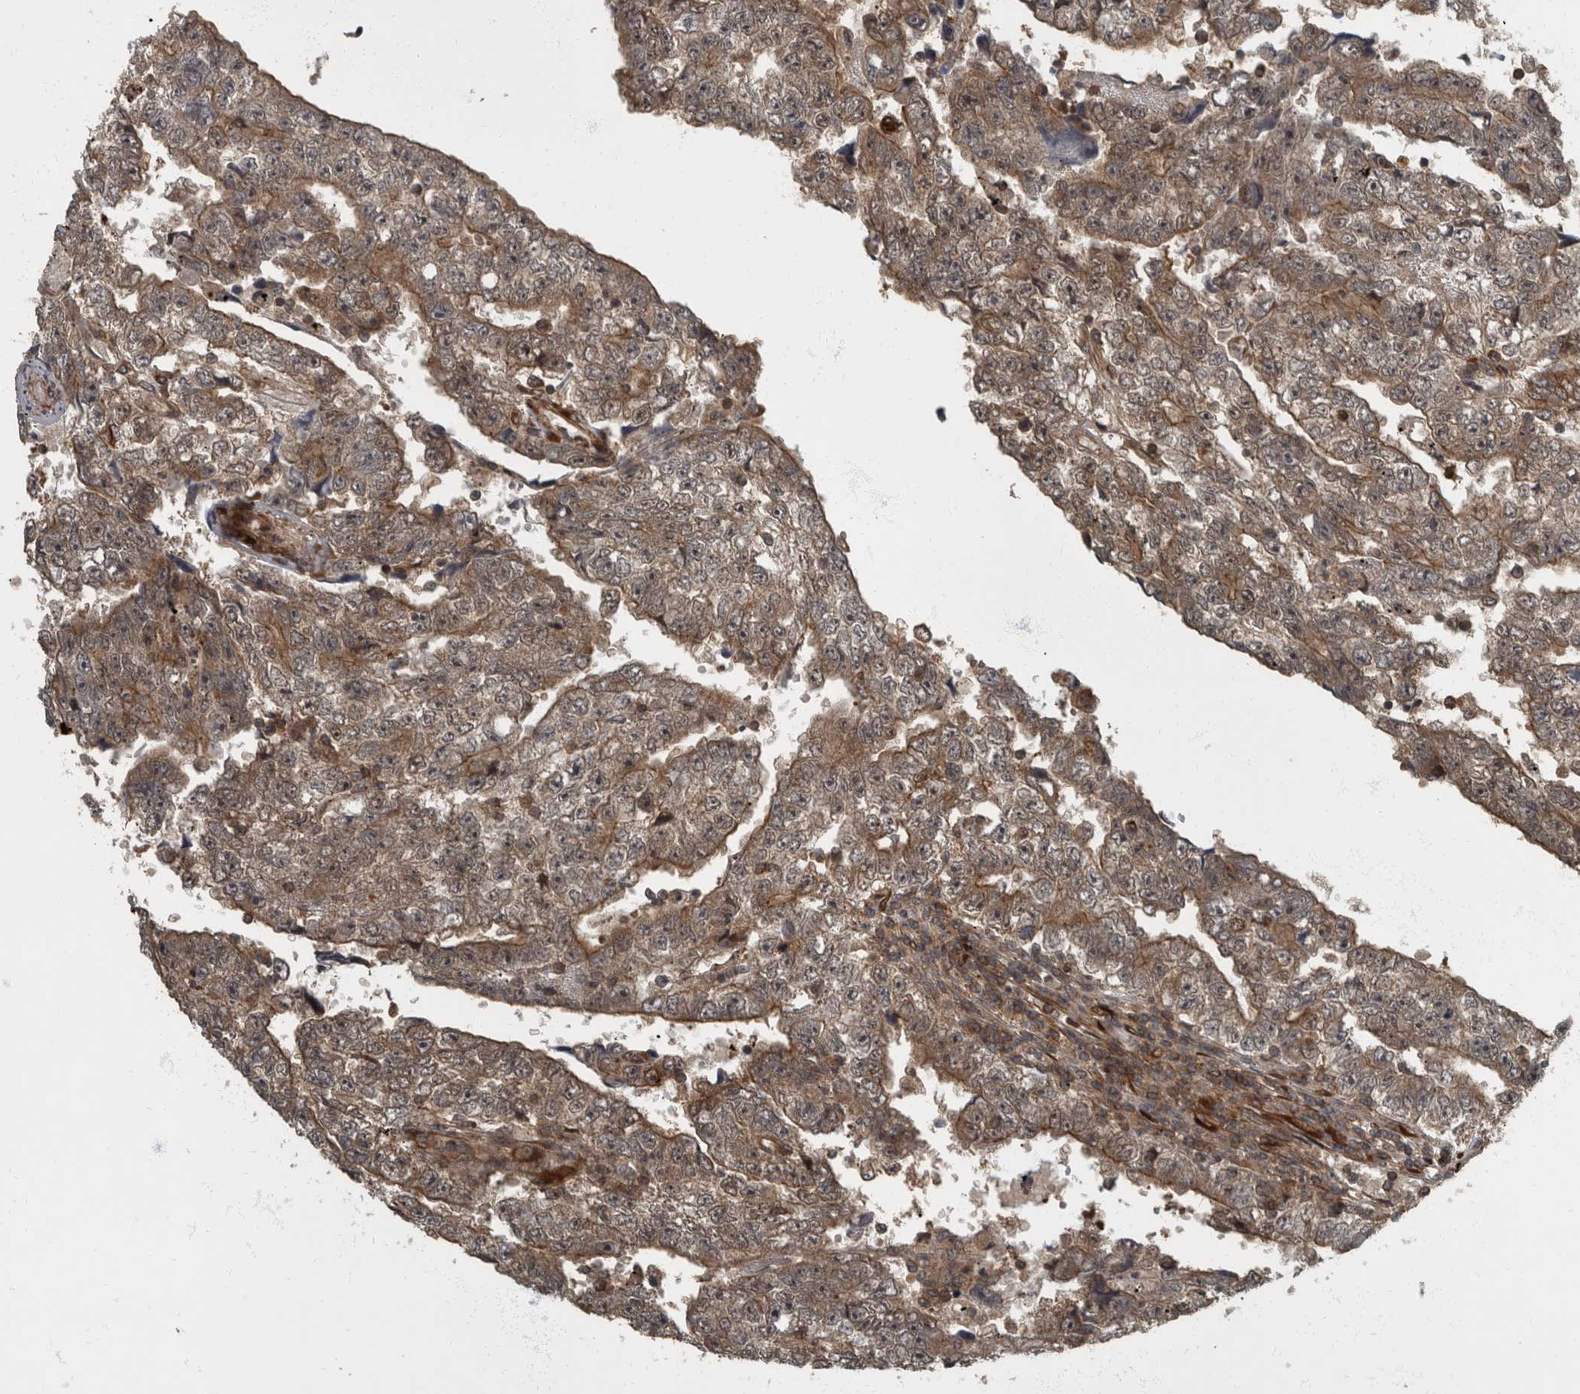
{"staining": {"intensity": "moderate", "quantity": ">75%", "location": "cytoplasmic/membranous"}, "tissue": "testis cancer", "cell_type": "Tumor cells", "image_type": "cancer", "snomed": [{"axis": "morphology", "description": "Carcinoma, Embryonal, NOS"}, {"axis": "topography", "description": "Testis"}], "caption": "A histopathology image showing moderate cytoplasmic/membranous expression in about >75% of tumor cells in embryonal carcinoma (testis), as visualized by brown immunohistochemical staining.", "gene": "RABGGTB", "patient": {"sex": "male", "age": 25}}